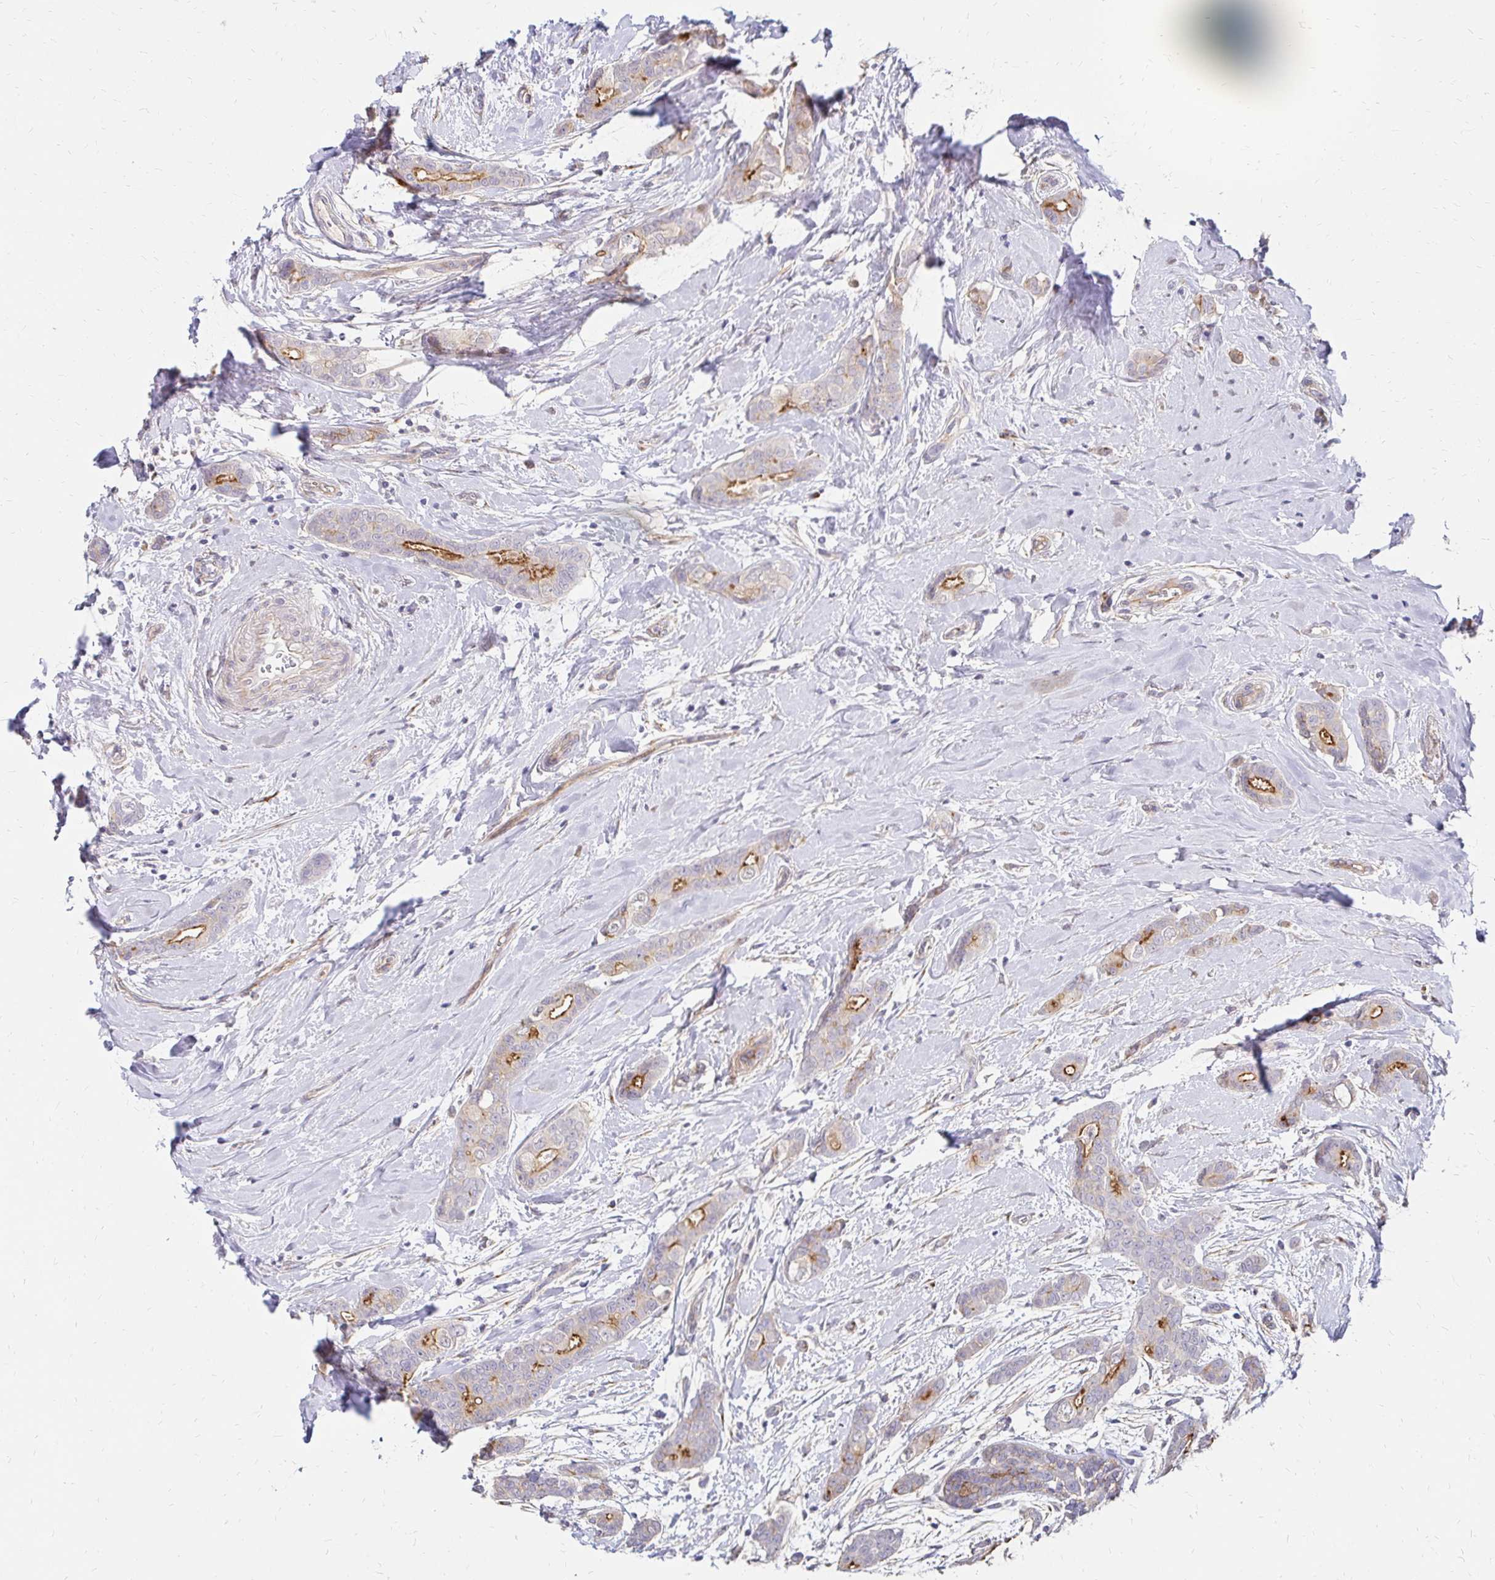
{"staining": {"intensity": "strong", "quantity": "<25%", "location": "cytoplasmic/membranous"}, "tissue": "breast cancer", "cell_type": "Tumor cells", "image_type": "cancer", "snomed": [{"axis": "morphology", "description": "Duct carcinoma"}, {"axis": "topography", "description": "Breast"}], "caption": "Intraductal carcinoma (breast) was stained to show a protein in brown. There is medium levels of strong cytoplasmic/membranous staining in about <25% of tumor cells.", "gene": "PRIMA1", "patient": {"sex": "female", "age": 45}}